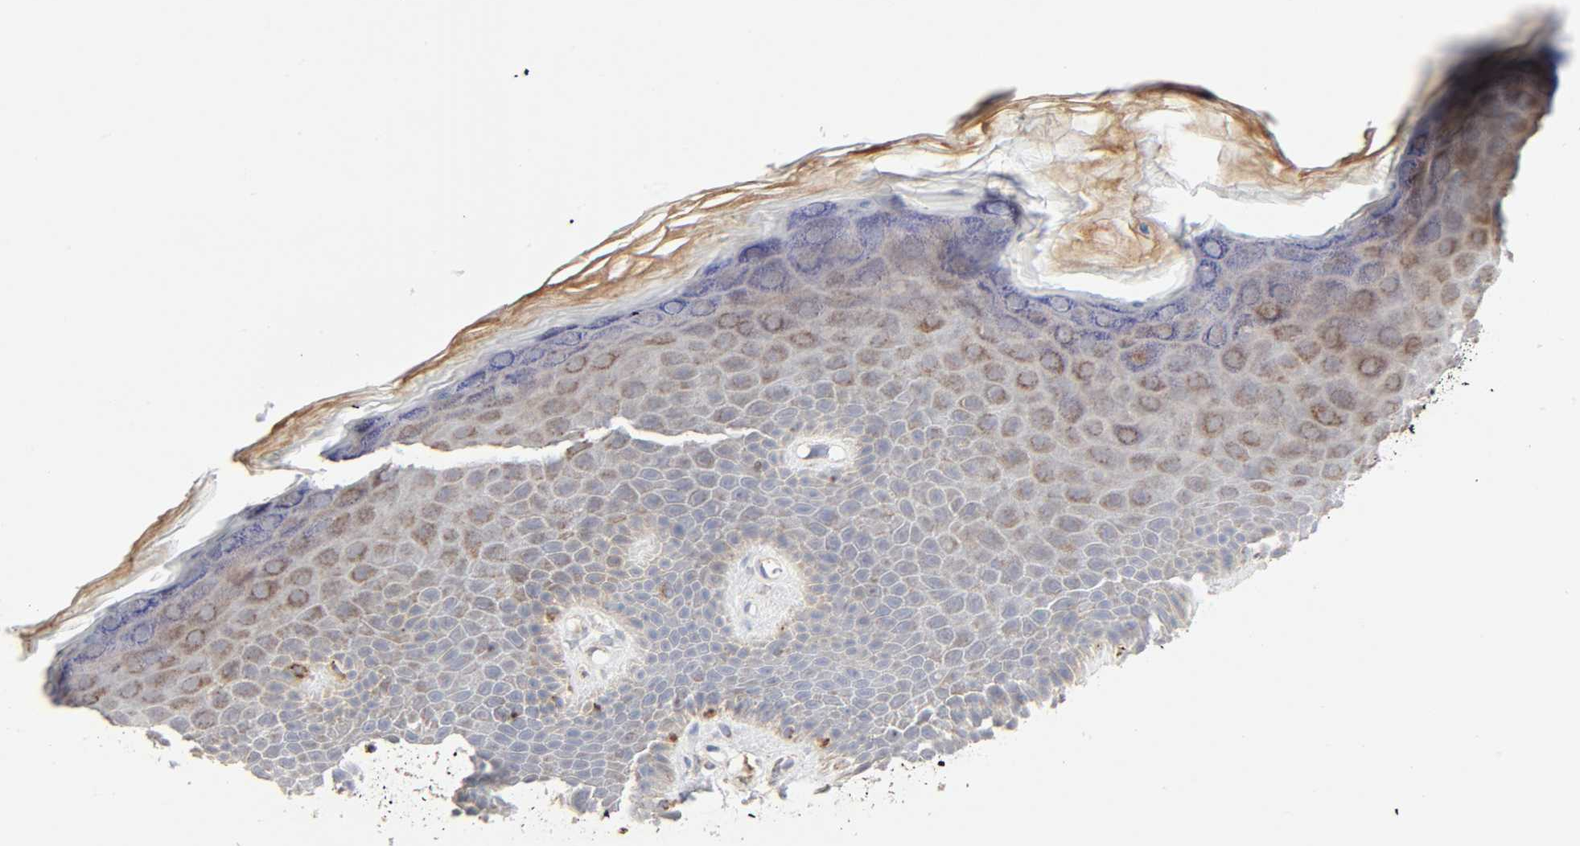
{"staining": {"intensity": "moderate", "quantity": "25%-75%", "location": "cytoplasmic/membranous"}, "tissue": "skin", "cell_type": "Epidermal cells", "image_type": "normal", "snomed": [{"axis": "morphology", "description": "Normal tissue, NOS"}, {"axis": "topography", "description": "Anal"}], "caption": "Benign skin shows moderate cytoplasmic/membranous staining in approximately 25%-75% of epidermal cells, visualized by immunohistochemistry.", "gene": "SYT16", "patient": {"sex": "female", "age": 46}}